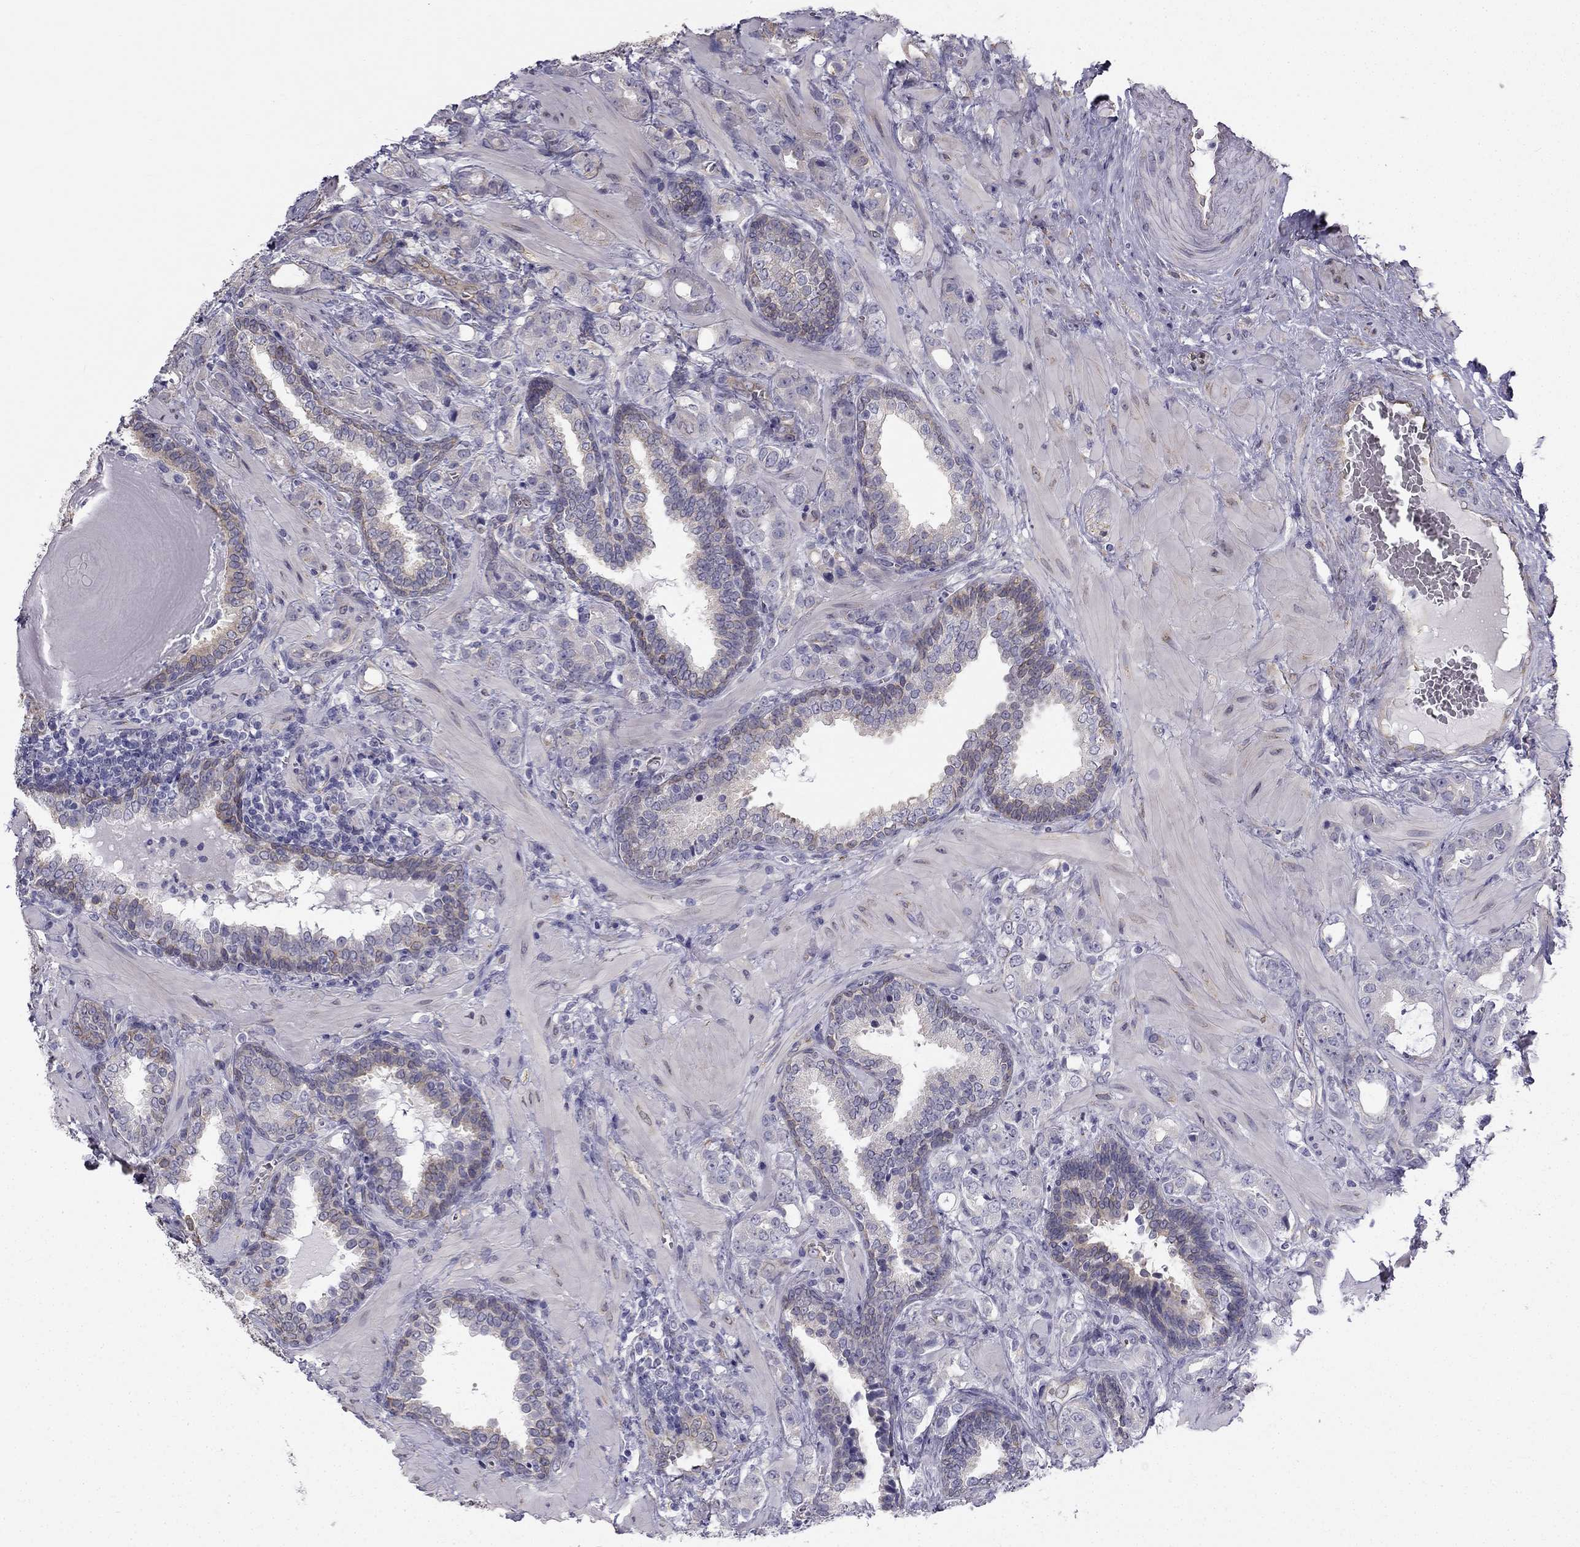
{"staining": {"intensity": "weak", "quantity": "<25%", "location": "cytoplasmic/membranous"}, "tissue": "prostate cancer", "cell_type": "Tumor cells", "image_type": "cancer", "snomed": [{"axis": "morphology", "description": "Adenocarcinoma, NOS"}, {"axis": "topography", "description": "Prostate"}], "caption": "Immunohistochemistry (IHC) photomicrograph of human prostate adenocarcinoma stained for a protein (brown), which reveals no staining in tumor cells.", "gene": "CCDC40", "patient": {"sex": "male", "age": 57}}